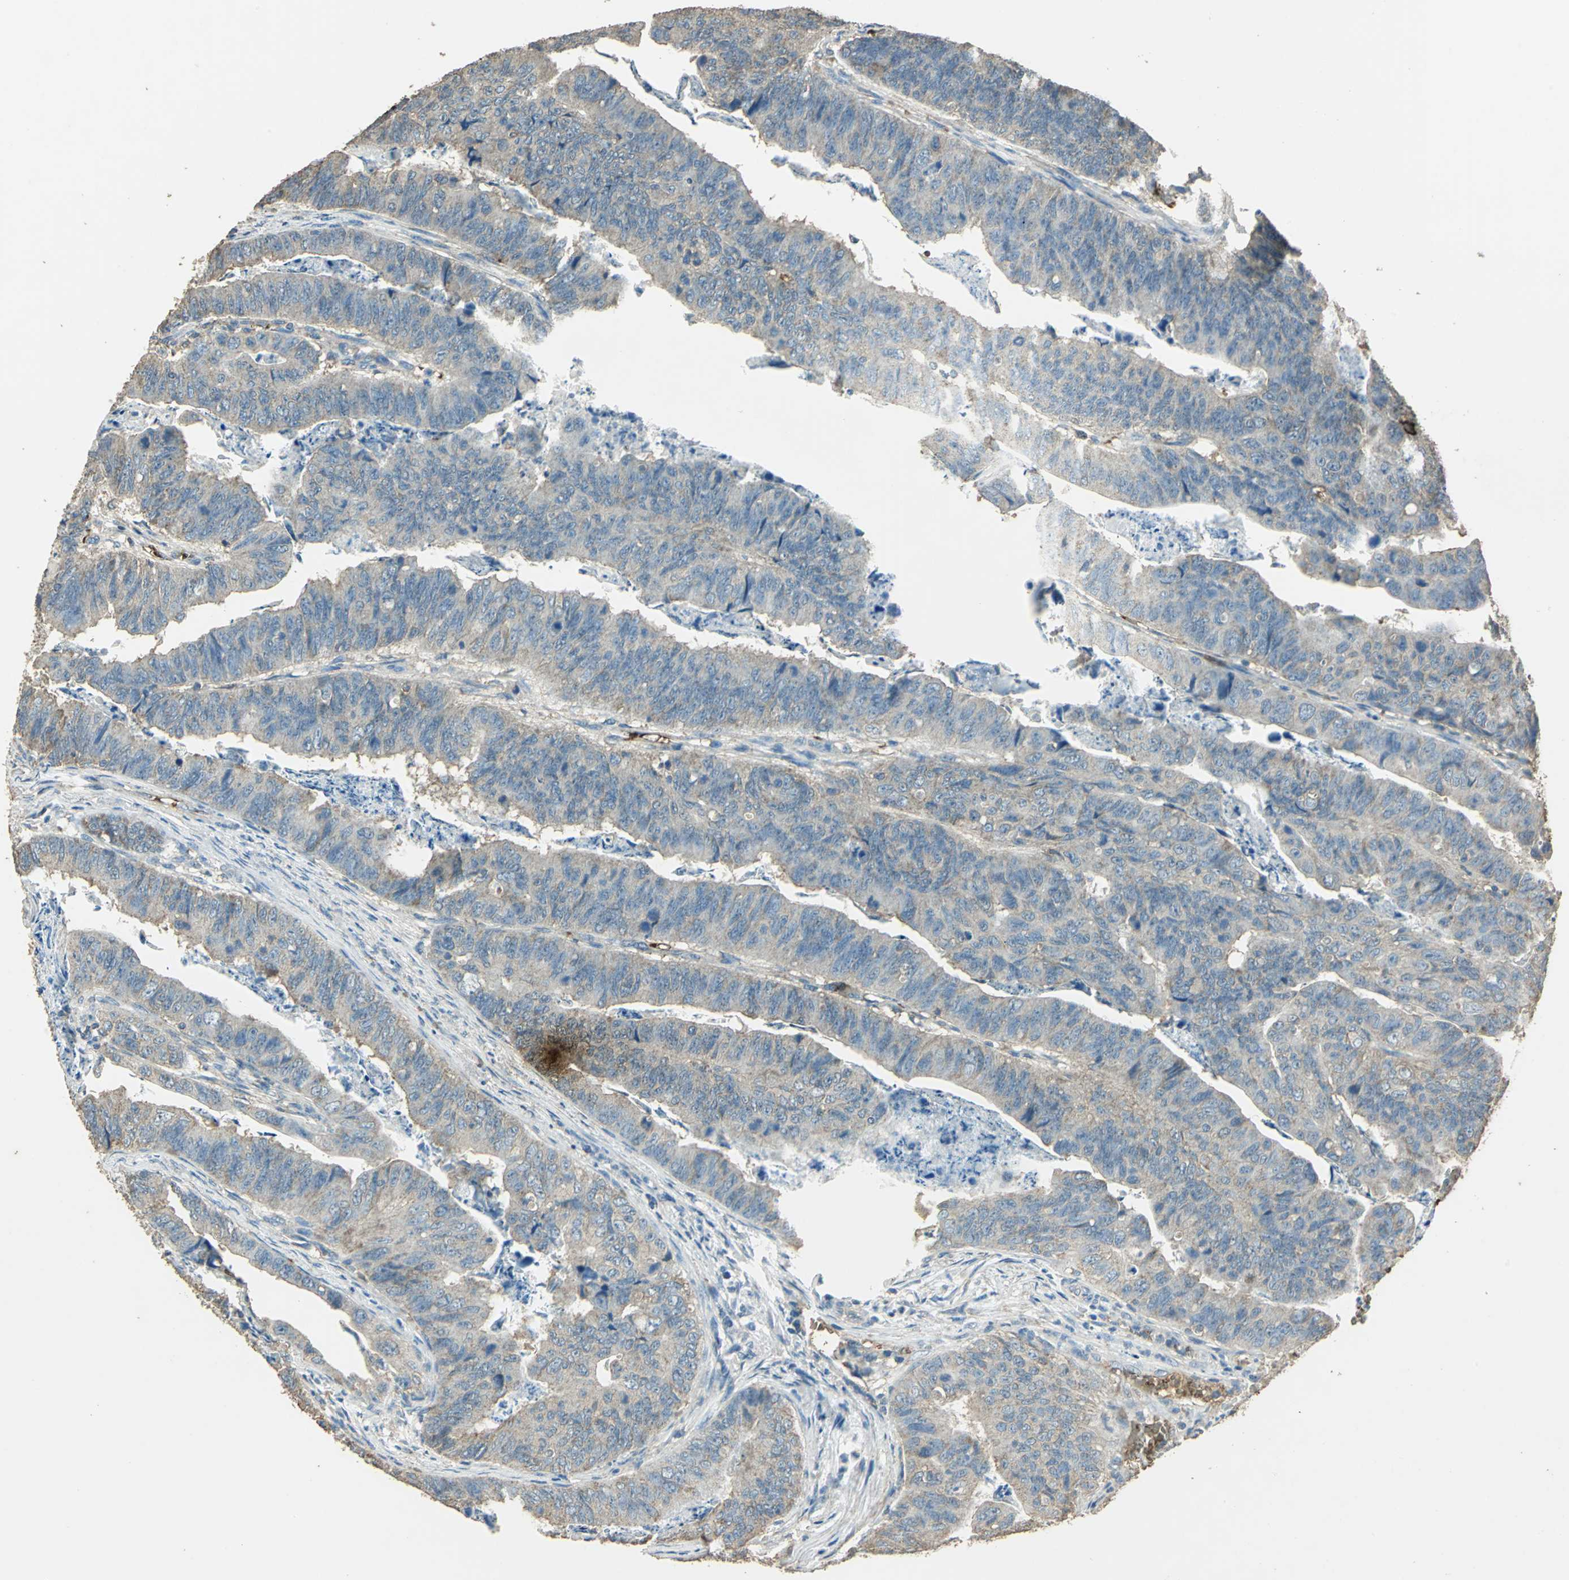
{"staining": {"intensity": "weak", "quantity": "25%-75%", "location": "cytoplasmic/membranous"}, "tissue": "stomach cancer", "cell_type": "Tumor cells", "image_type": "cancer", "snomed": [{"axis": "morphology", "description": "Adenocarcinoma, NOS"}, {"axis": "topography", "description": "Stomach, lower"}], "caption": "High-magnification brightfield microscopy of stomach adenocarcinoma stained with DAB (3,3'-diaminobenzidine) (brown) and counterstained with hematoxylin (blue). tumor cells exhibit weak cytoplasmic/membranous staining is present in approximately25%-75% of cells. Using DAB (3,3'-diaminobenzidine) (brown) and hematoxylin (blue) stains, captured at high magnification using brightfield microscopy.", "gene": "TRAPPC2", "patient": {"sex": "male", "age": 77}}